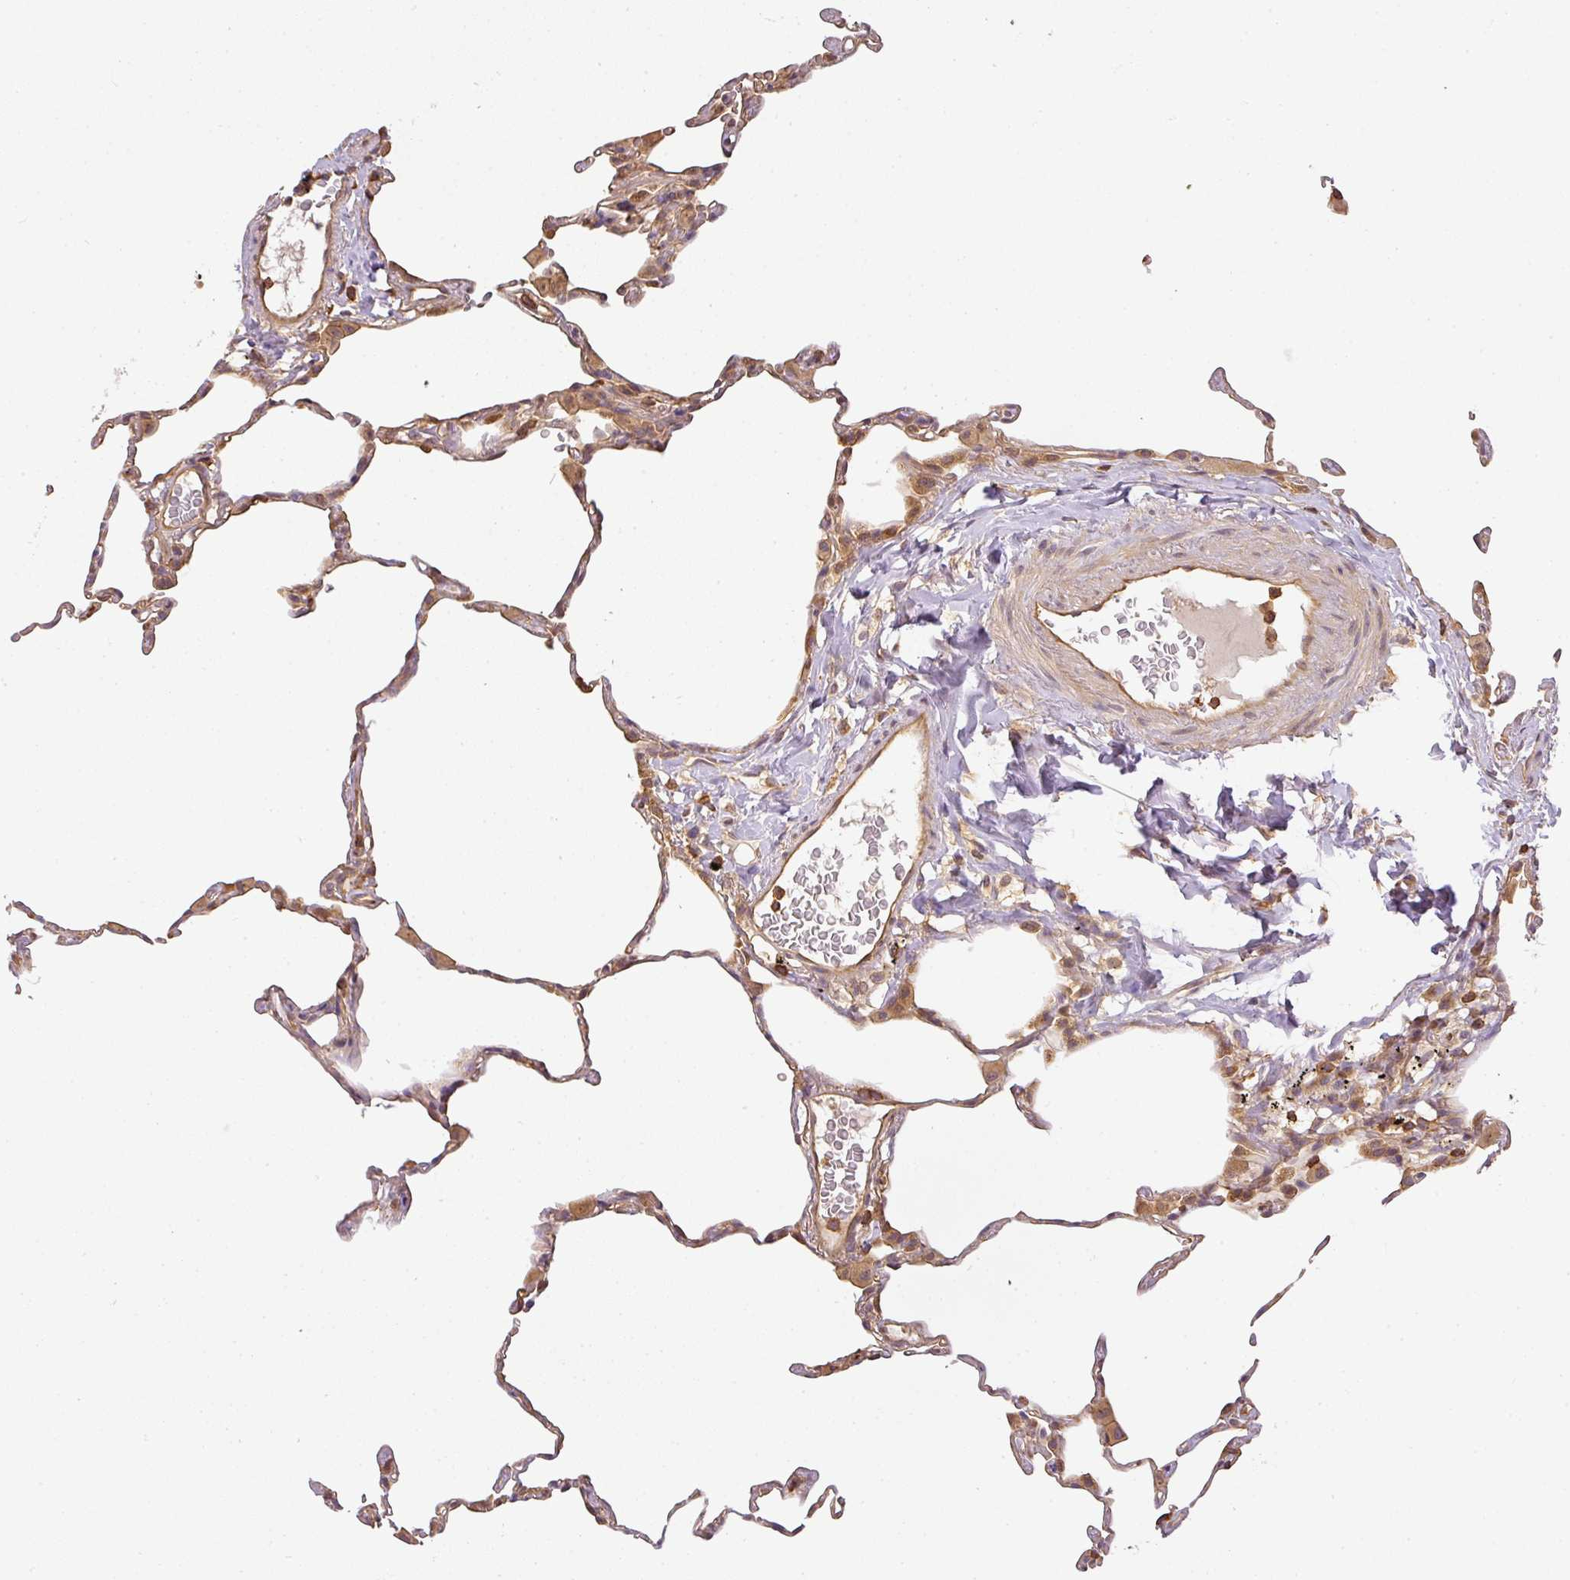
{"staining": {"intensity": "moderate", "quantity": "25%-75%", "location": "cytoplasmic/membranous"}, "tissue": "lung", "cell_type": "Alveolar cells", "image_type": "normal", "snomed": [{"axis": "morphology", "description": "Normal tissue, NOS"}, {"axis": "topography", "description": "Lung"}], "caption": "Normal lung exhibits moderate cytoplasmic/membranous staining in about 25%-75% of alveolar cells, visualized by immunohistochemistry.", "gene": "TCL1B", "patient": {"sex": "female", "age": 57}}